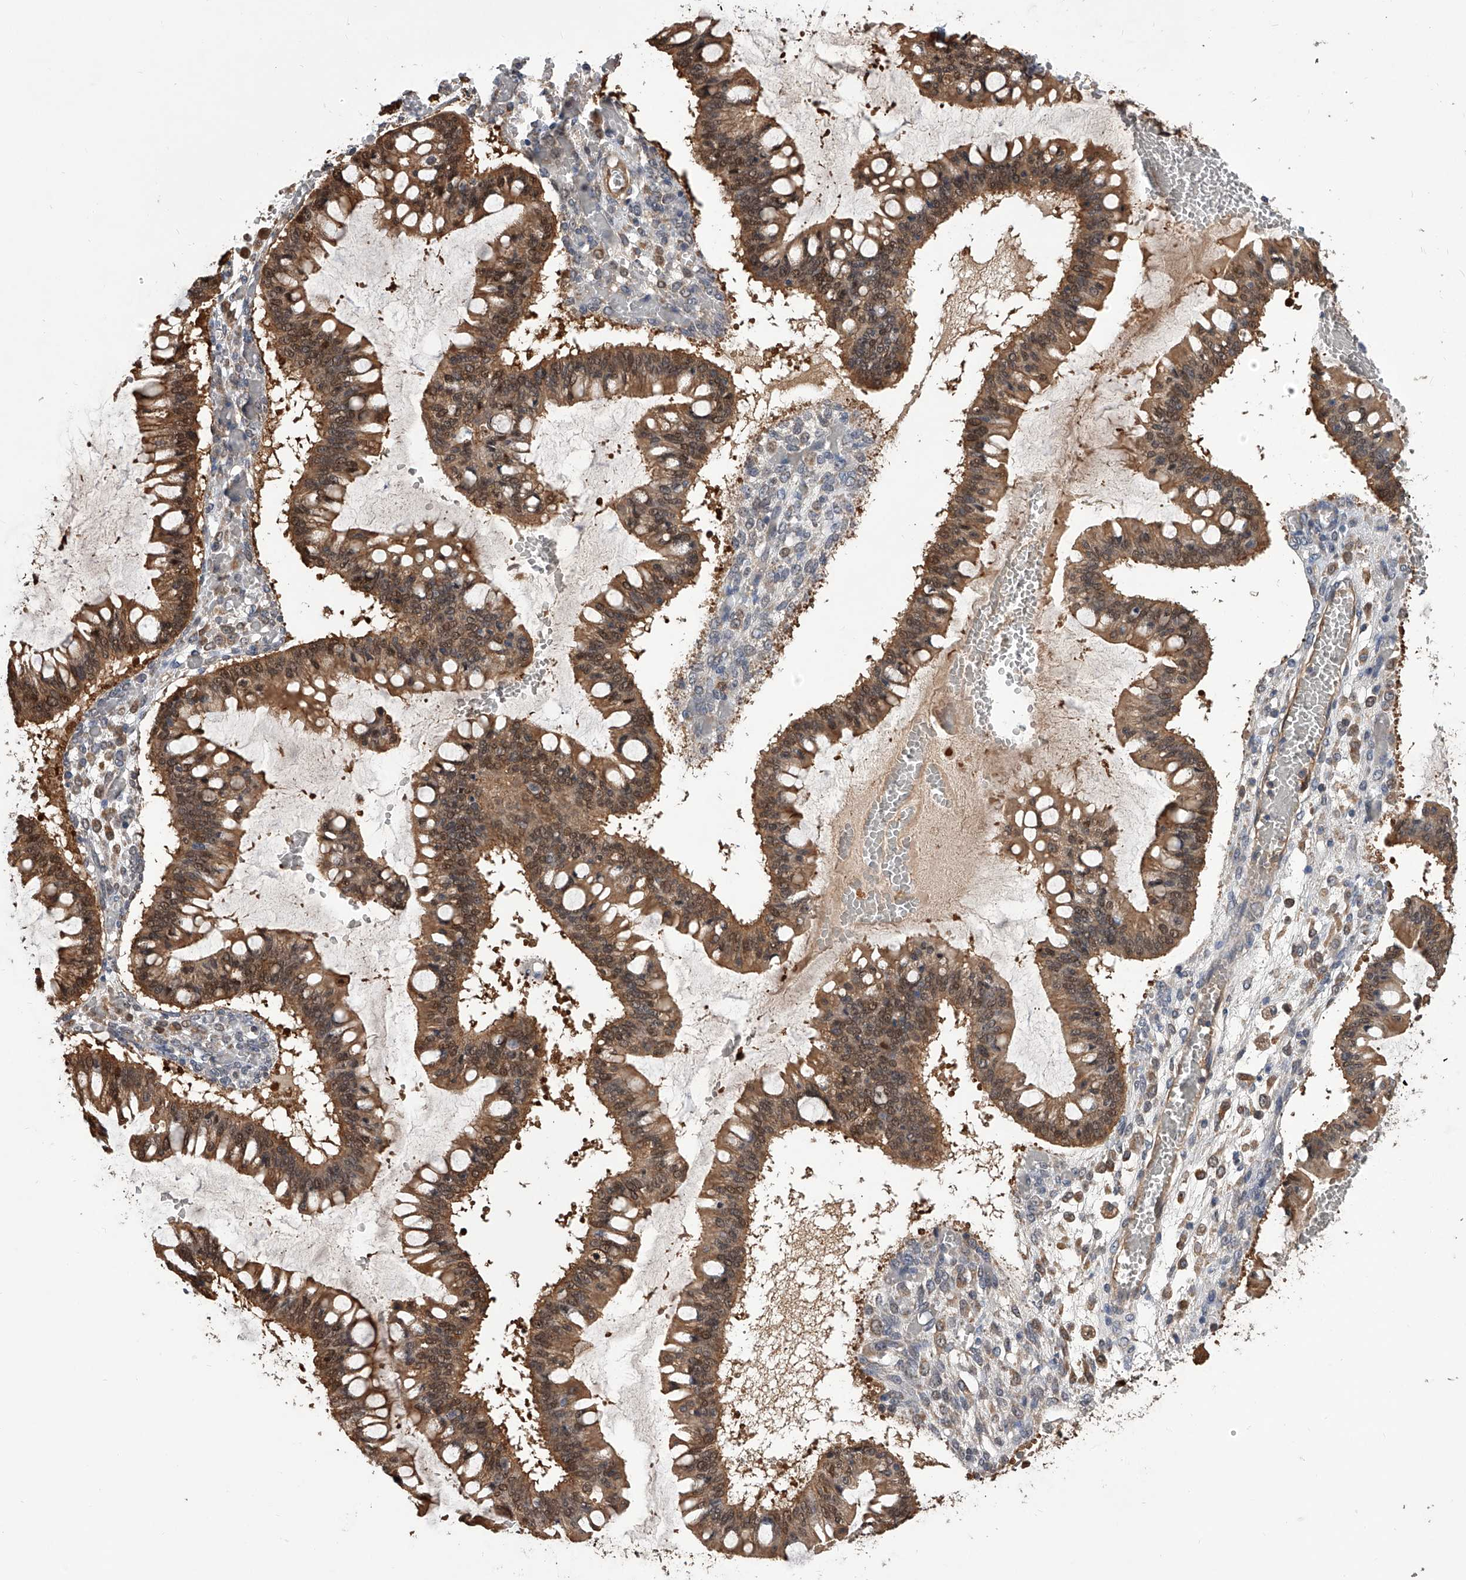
{"staining": {"intensity": "moderate", "quantity": ">75%", "location": "cytoplasmic/membranous,nuclear"}, "tissue": "ovarian cancer", "cell_type": "Tumor cells", "image_type": "cancer", "snomed": [{"axis": "morphology", "description": "Cystadenocarcinoma, mucinous, NOS"}, {"axis": "topography", "description": "Ovary"}], "caption": "This micrograph demonstrates immunohistochemistry staining of human ovarian cancer, with medium moderate cytoplasmic/membranous and nuclear expression in about >75% of tumor cells.", "gene": "GMDS", "patient": {"sex": "female", "age": 73}}